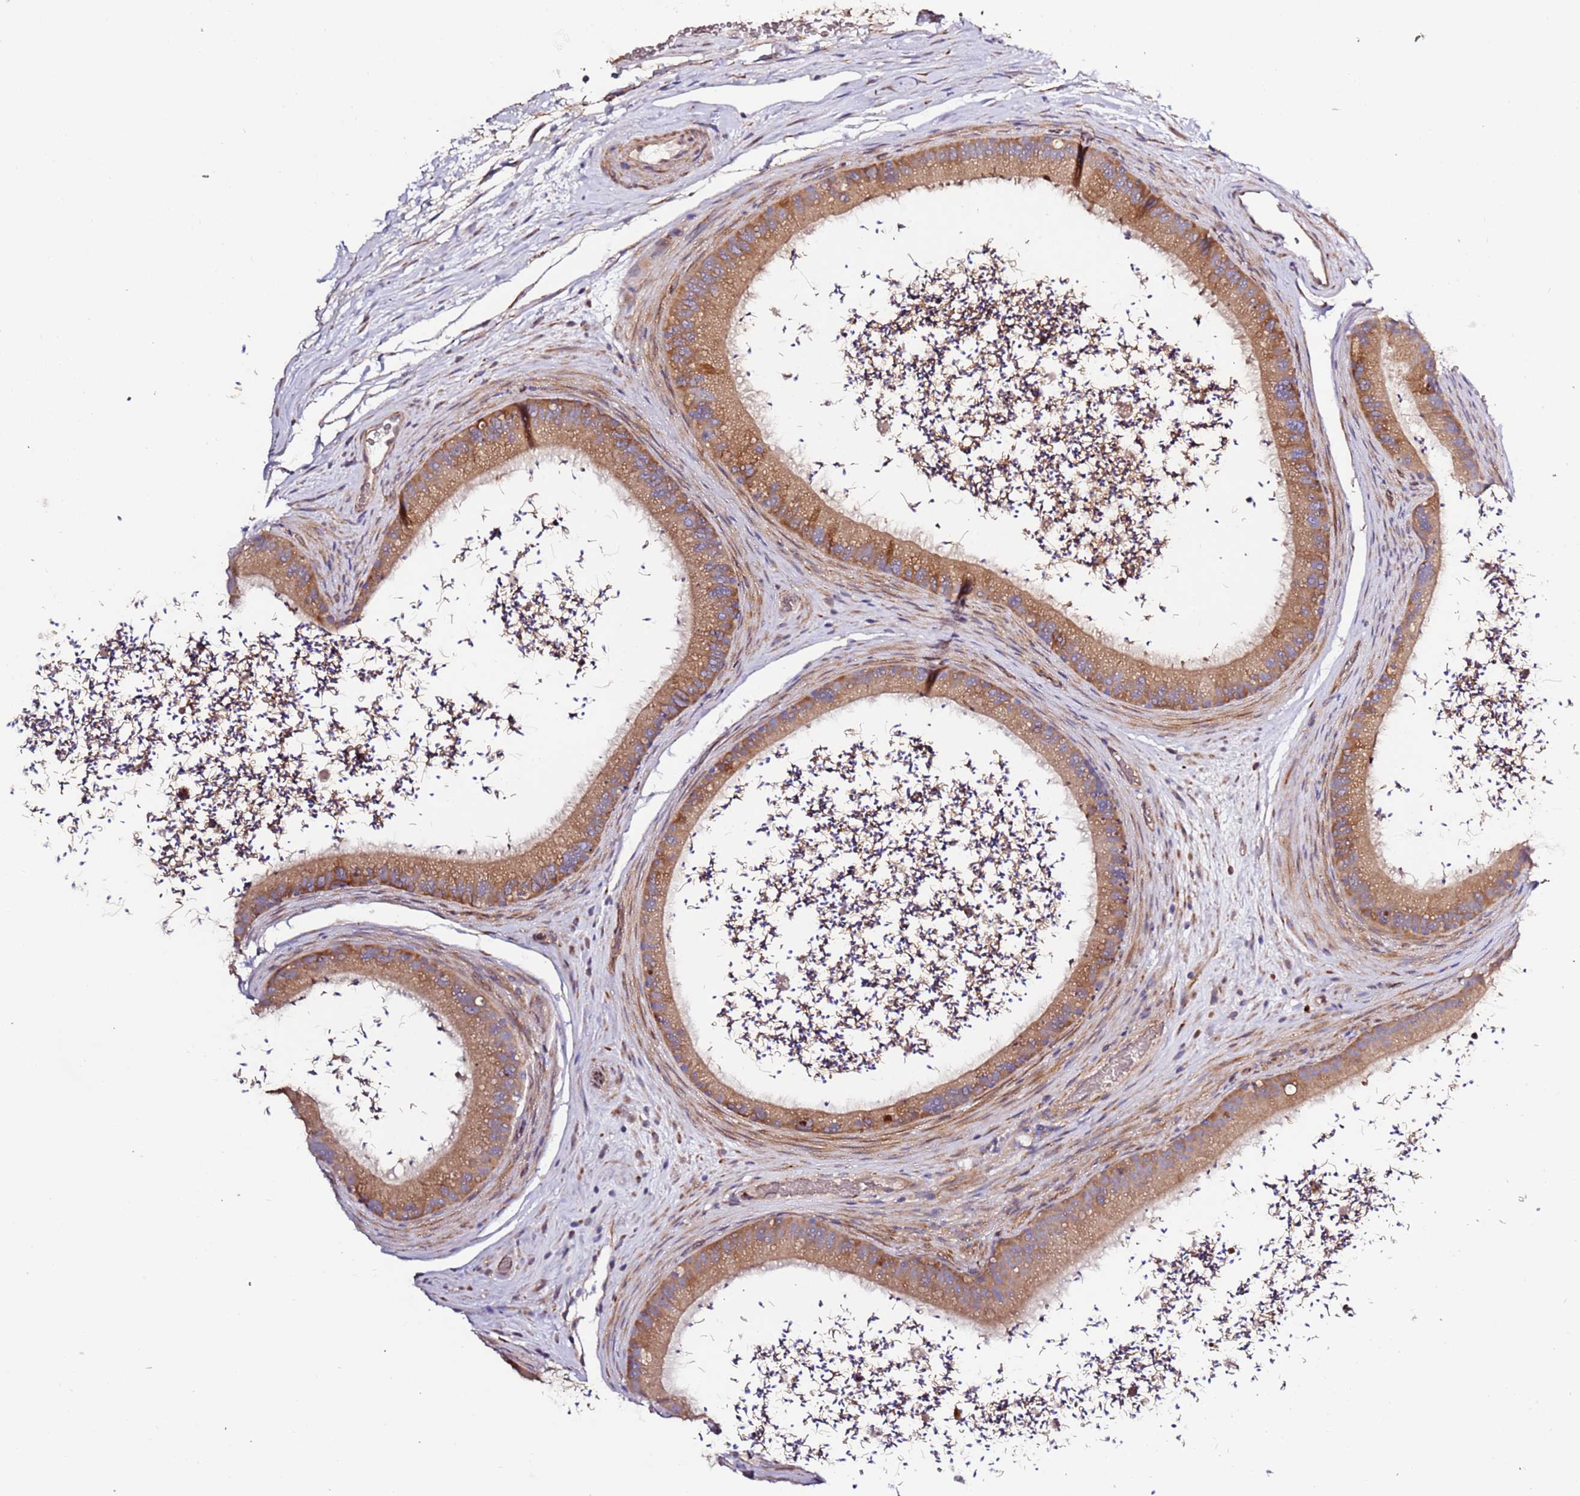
{"staining": {"intensity": "moderate", "quantity": "25%-75%", "location": "cytoplasmic/membranous"}, "tissue": "epididymis", "cell_type": "Glandular cells", "image_type": "normal", "snomed": [{"axis": "morphology", "description": "Normal tissue, NOS"}, {"axis": "topography", "description": "Epididymis, spermatic cord, NOS"}], "caption": "Immunohistochemical staining of benign epididymis reveals medium levels of moderate cytoplasmic/membranous expression in about 25%-75% of glandular cells. The staining was performed using DAB (3,3'-diaminobenzidine) to visualize the protein expression in brown, while the nuclei were stained in blue with hematoxylin (Magnification: 20x).", "gene": "HSD17B7", "patient": {"sex": "male", "age": 50}}